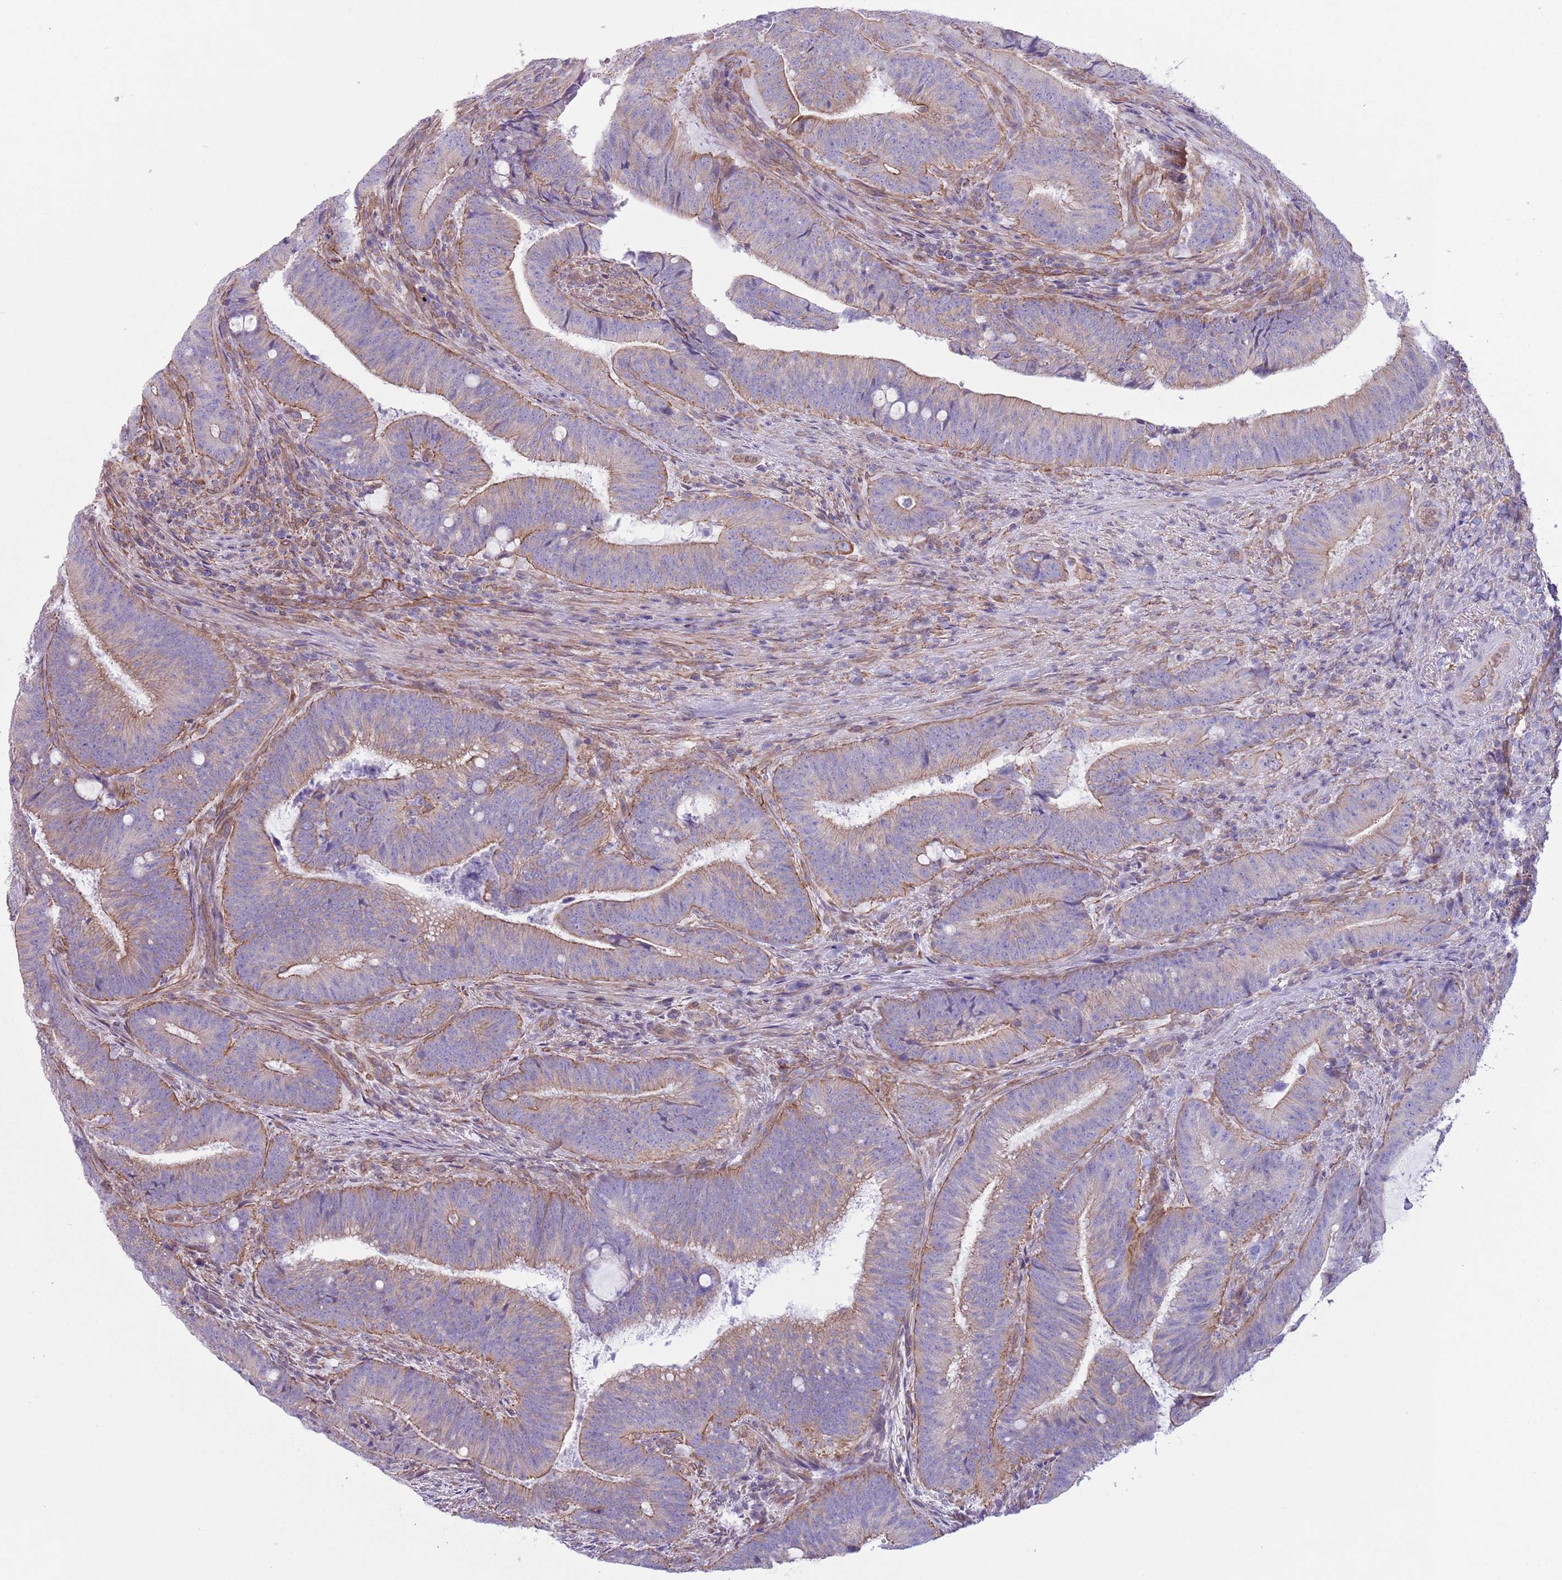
{"staining": {"intensity": "moderate", "quantity": "25%-75%", "location": "cytoplasmic/membranous"}, "tissue": "colorectal cancer", "cell_type": "Tumor cells", "image_type": "cancer", "snomed": [{"axis": "morphology", "description": "Adenocarcinoma, NOS"}, {"axis": "topography", "description": "Colon"}], "caption": "A micrograph showing moderate cytoplasmic/membranous positivity in approximately 25%-75% of tumor cells in colorectal cancer (adenocarcinoma), as visualized by brown immunohistochemical staining.", "gene": "RBP3", "patient": {"sex": "female", "age": 43}}